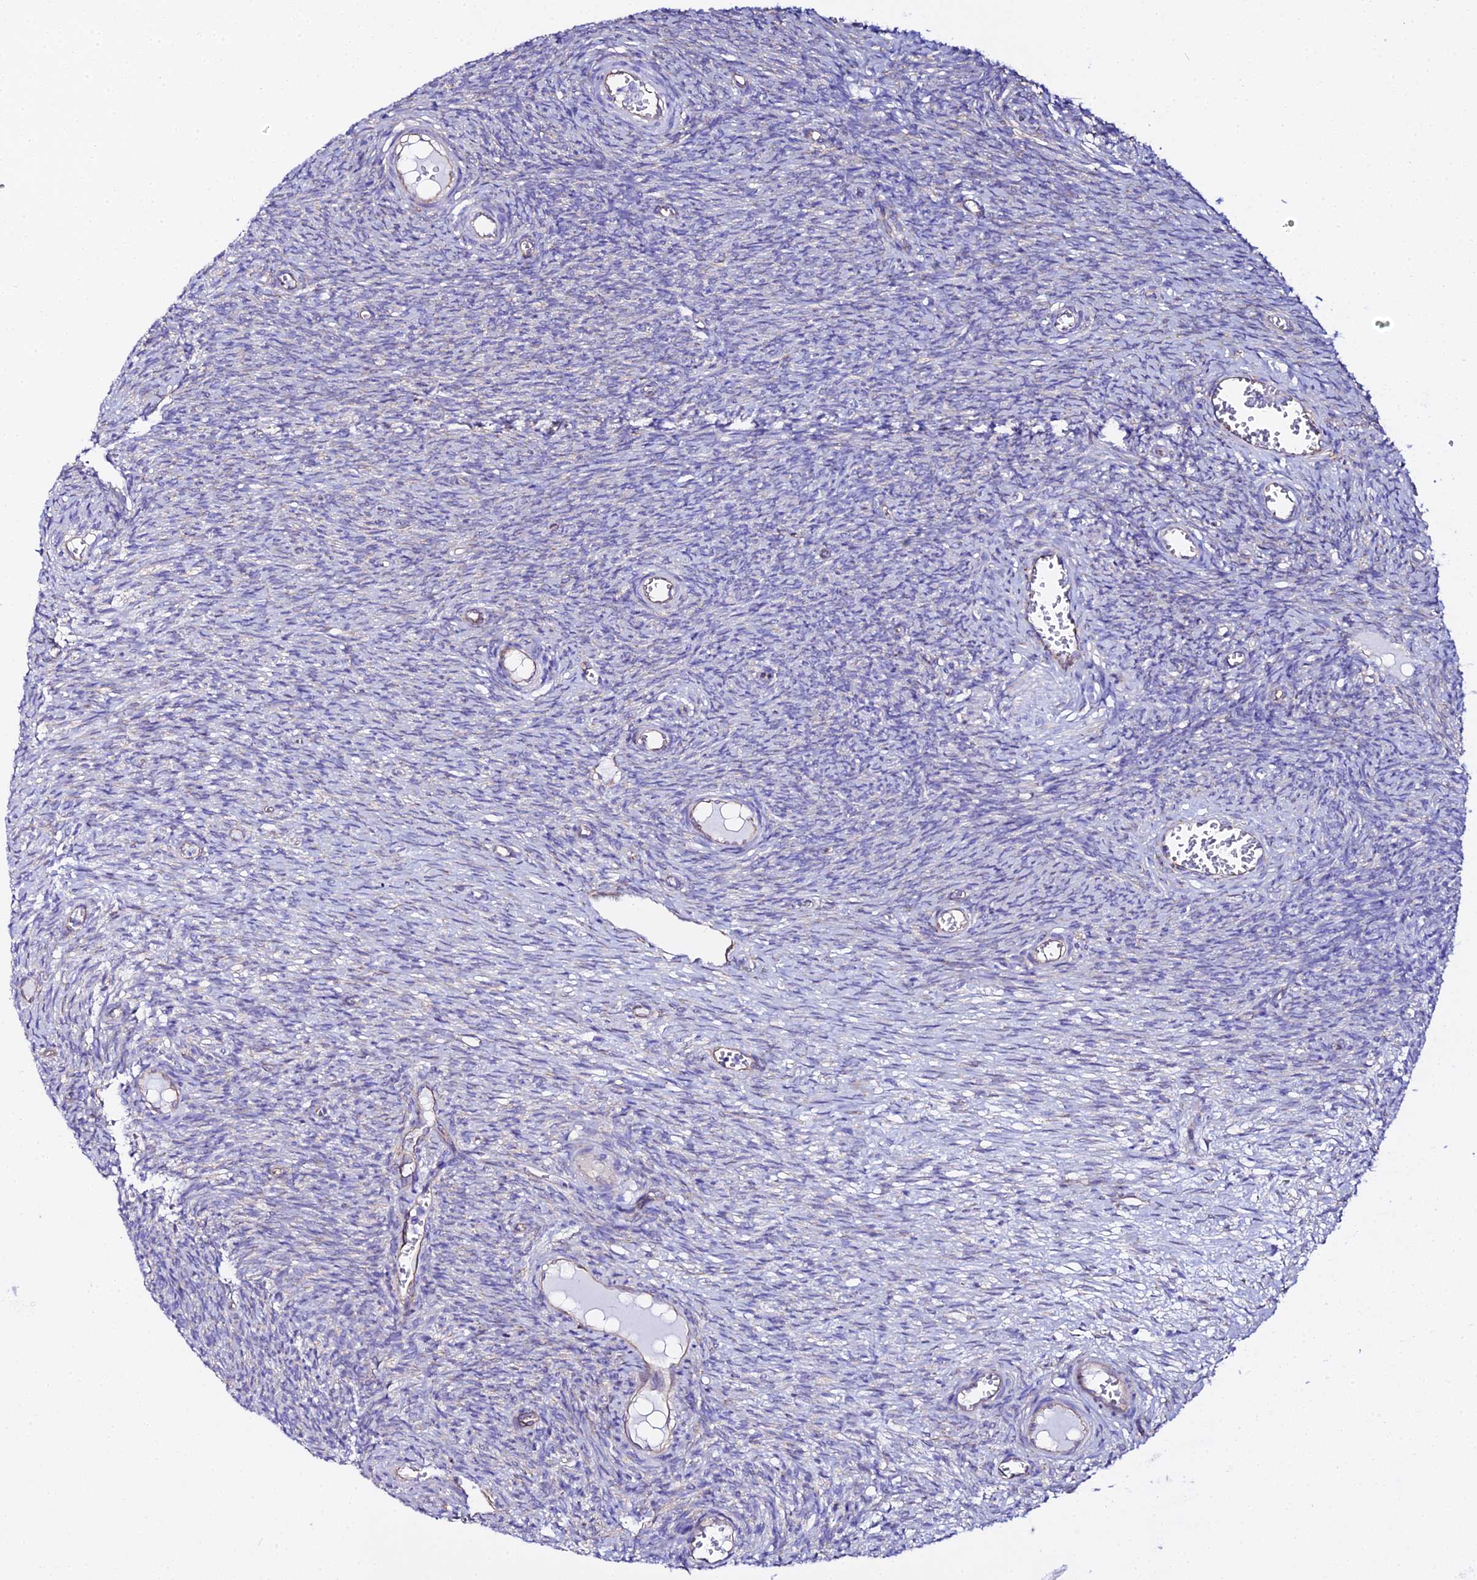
{"staining": {"intensity": "negative", "quantity": "none", "location": "none"}, "tissue": "ovary", "cell_type": "Ovarian stroma cells", "image_type": "normal", "snomed": [{"axis": "morphology", "description": "Normal tissue, NOS"}, {"axis": "topography", "description": "Ovary"}], "caption": "Ovarian stroma cells show no significant protein expression in benign ovary. (Immunohistochemistry (ihc), brightfield microscopy, high magnification).", "gene": "CFAP45", "patient": {"sex": "female", "age": 44}}